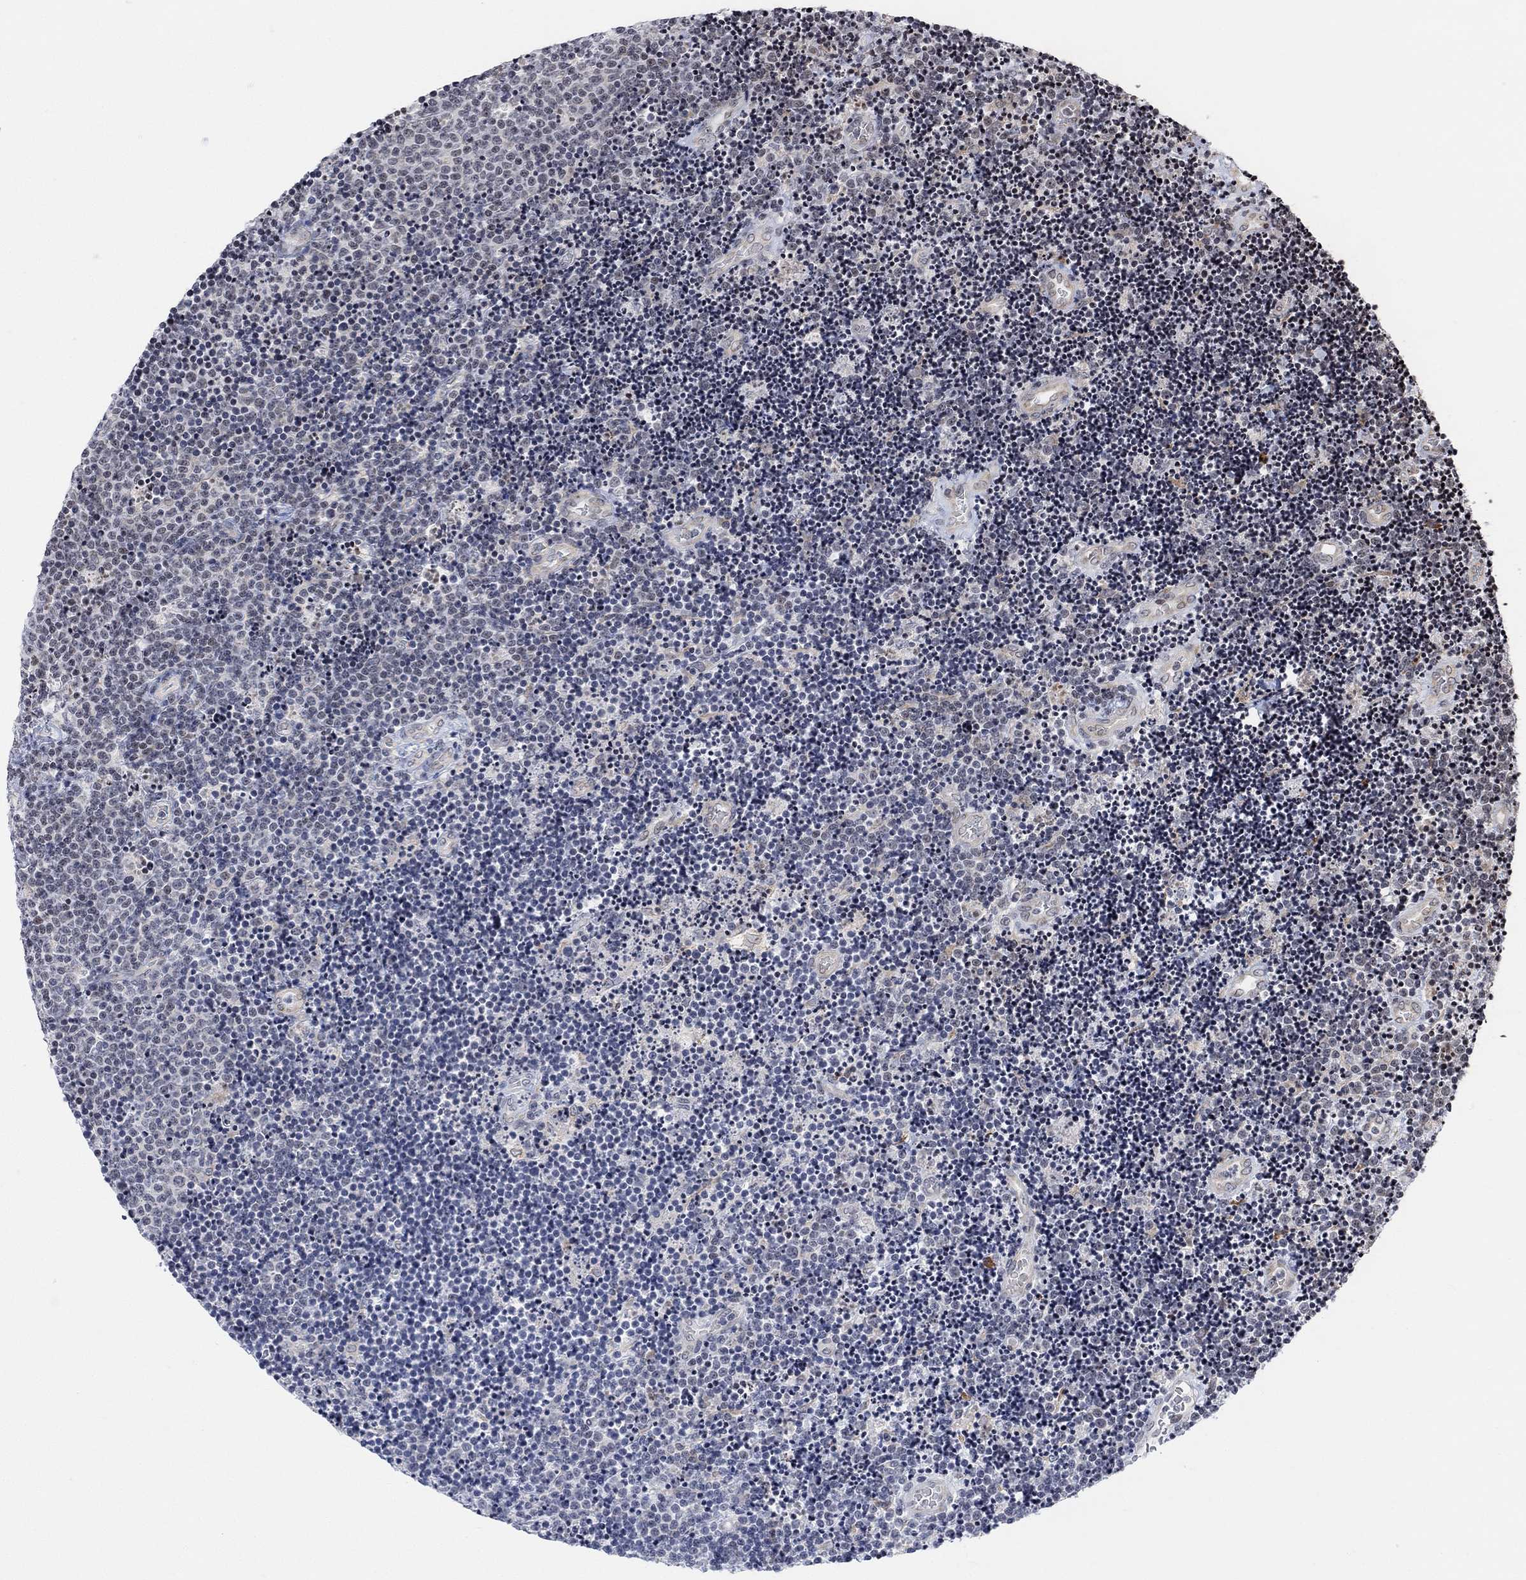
{"staining": {"intensity": "negative", "quantity": "none", "location": "none"}, "tissue": "lymphoma", "cell_type": "Tumor cells", "image_type": "cancer", "snomed": [{"axis": "morphology", "description": "Malignant lymphoma, non-Hodgkin's type, Low grade"}, {"axis": "topography", "description": "Brain"}], "caption": "High magnification brightfield microscopy of lymphoma stained with DAB (brown) and counterstained with hematoxylin (blue): tumor cells show no significant expression.", "gene": "ABHD14A", "patient": {"sex": "female", "age": 66}}